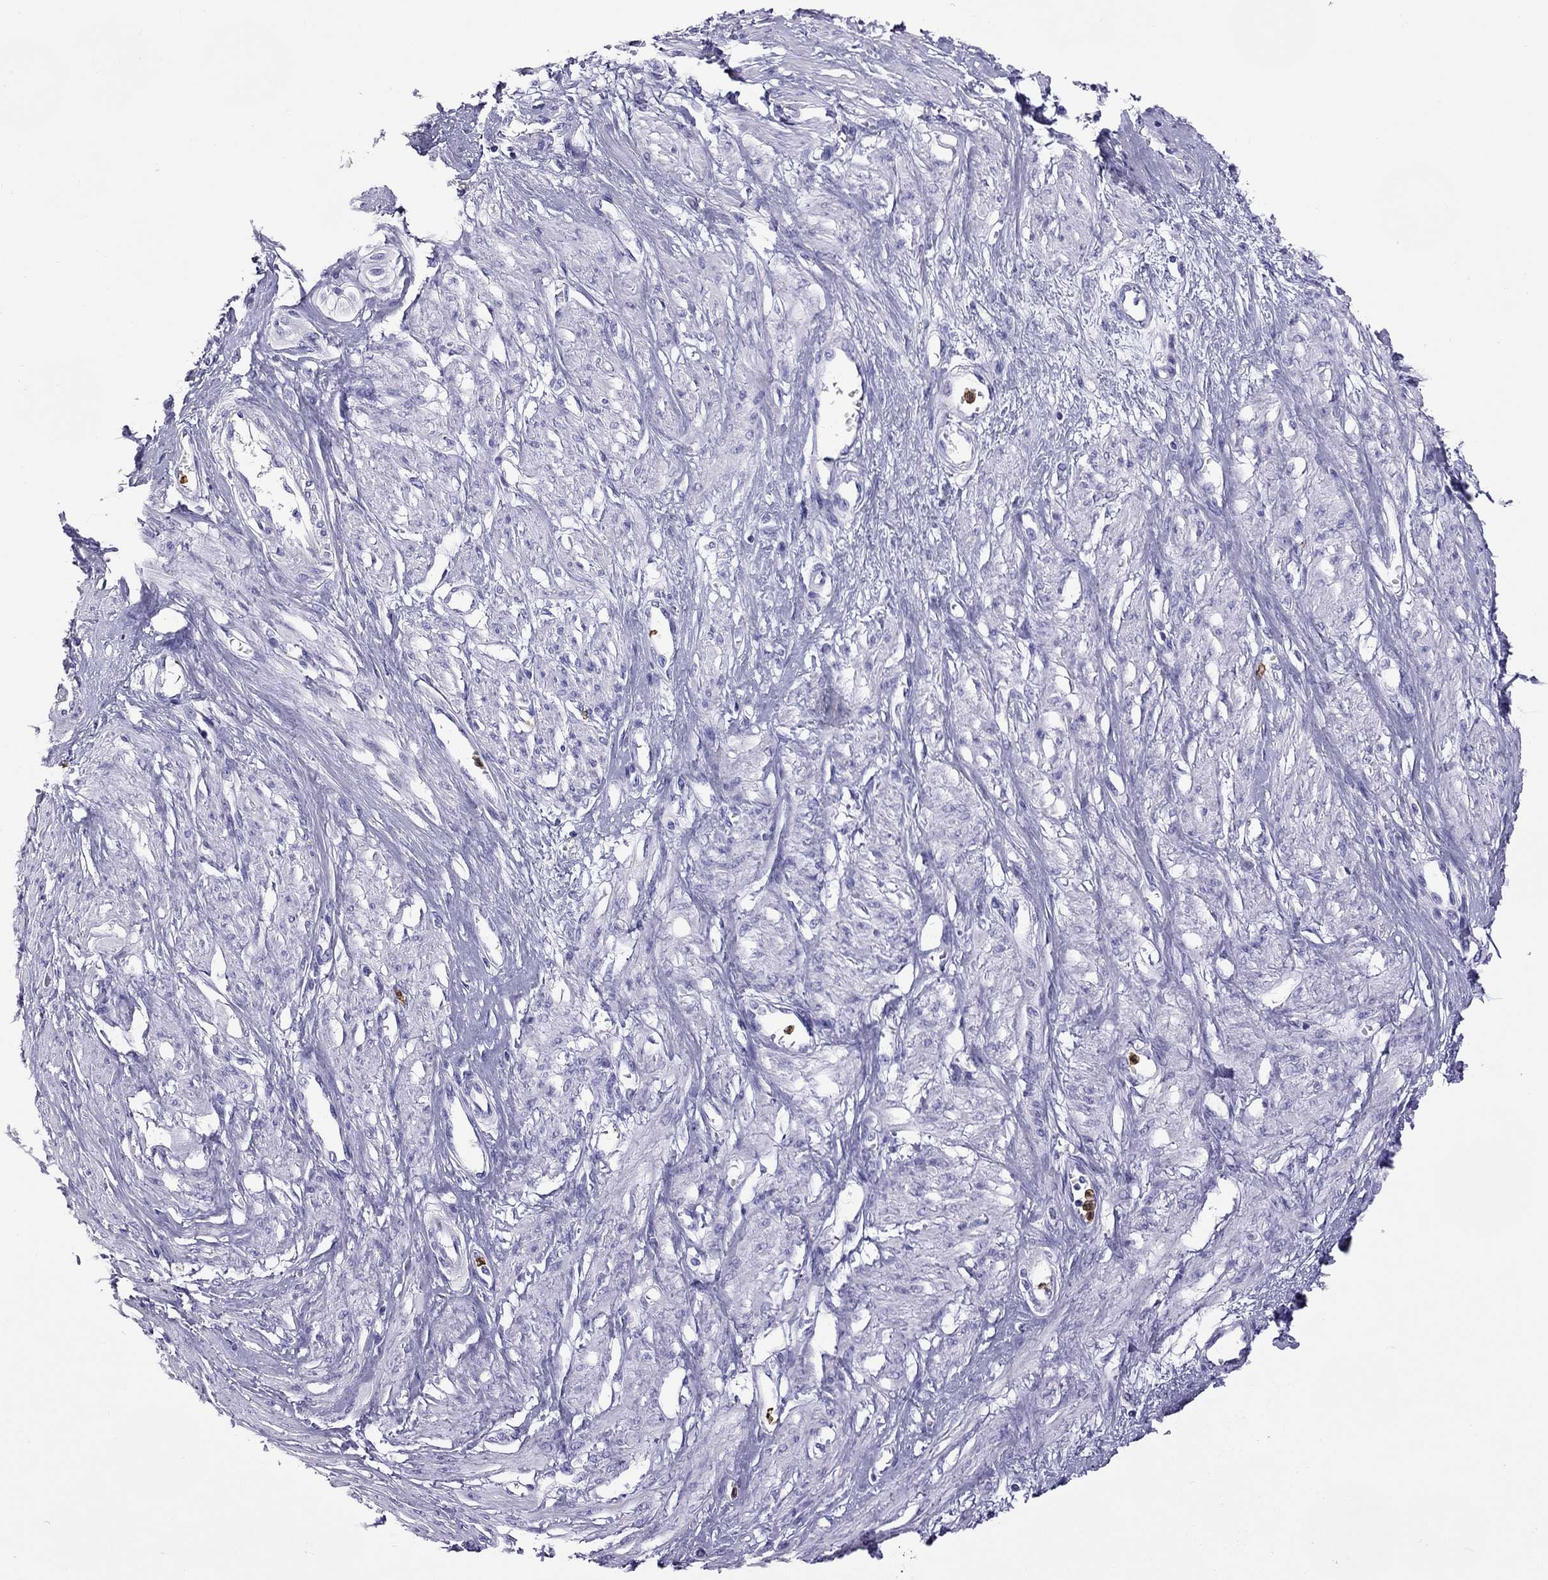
{"staining": {"intensity": "negative", "quantity": "none", "location": "none"}, "tissue": "smooth muscle", "cell_type": "Smooth muscle cells", "image_type": "normal", "snomed": [{"axis": "morphology", "description": "Normal tissue, NOS"}, {"axis": "topography", "description": "Smooth muscle"}, {"axis": "topography", "description": "Uterus"}], "caption": "Smooth muscle cells show no significant staining in benign smooth muscle.", "gene": "SLAMF1", "patient": {"sex": "female", "age": 39}}